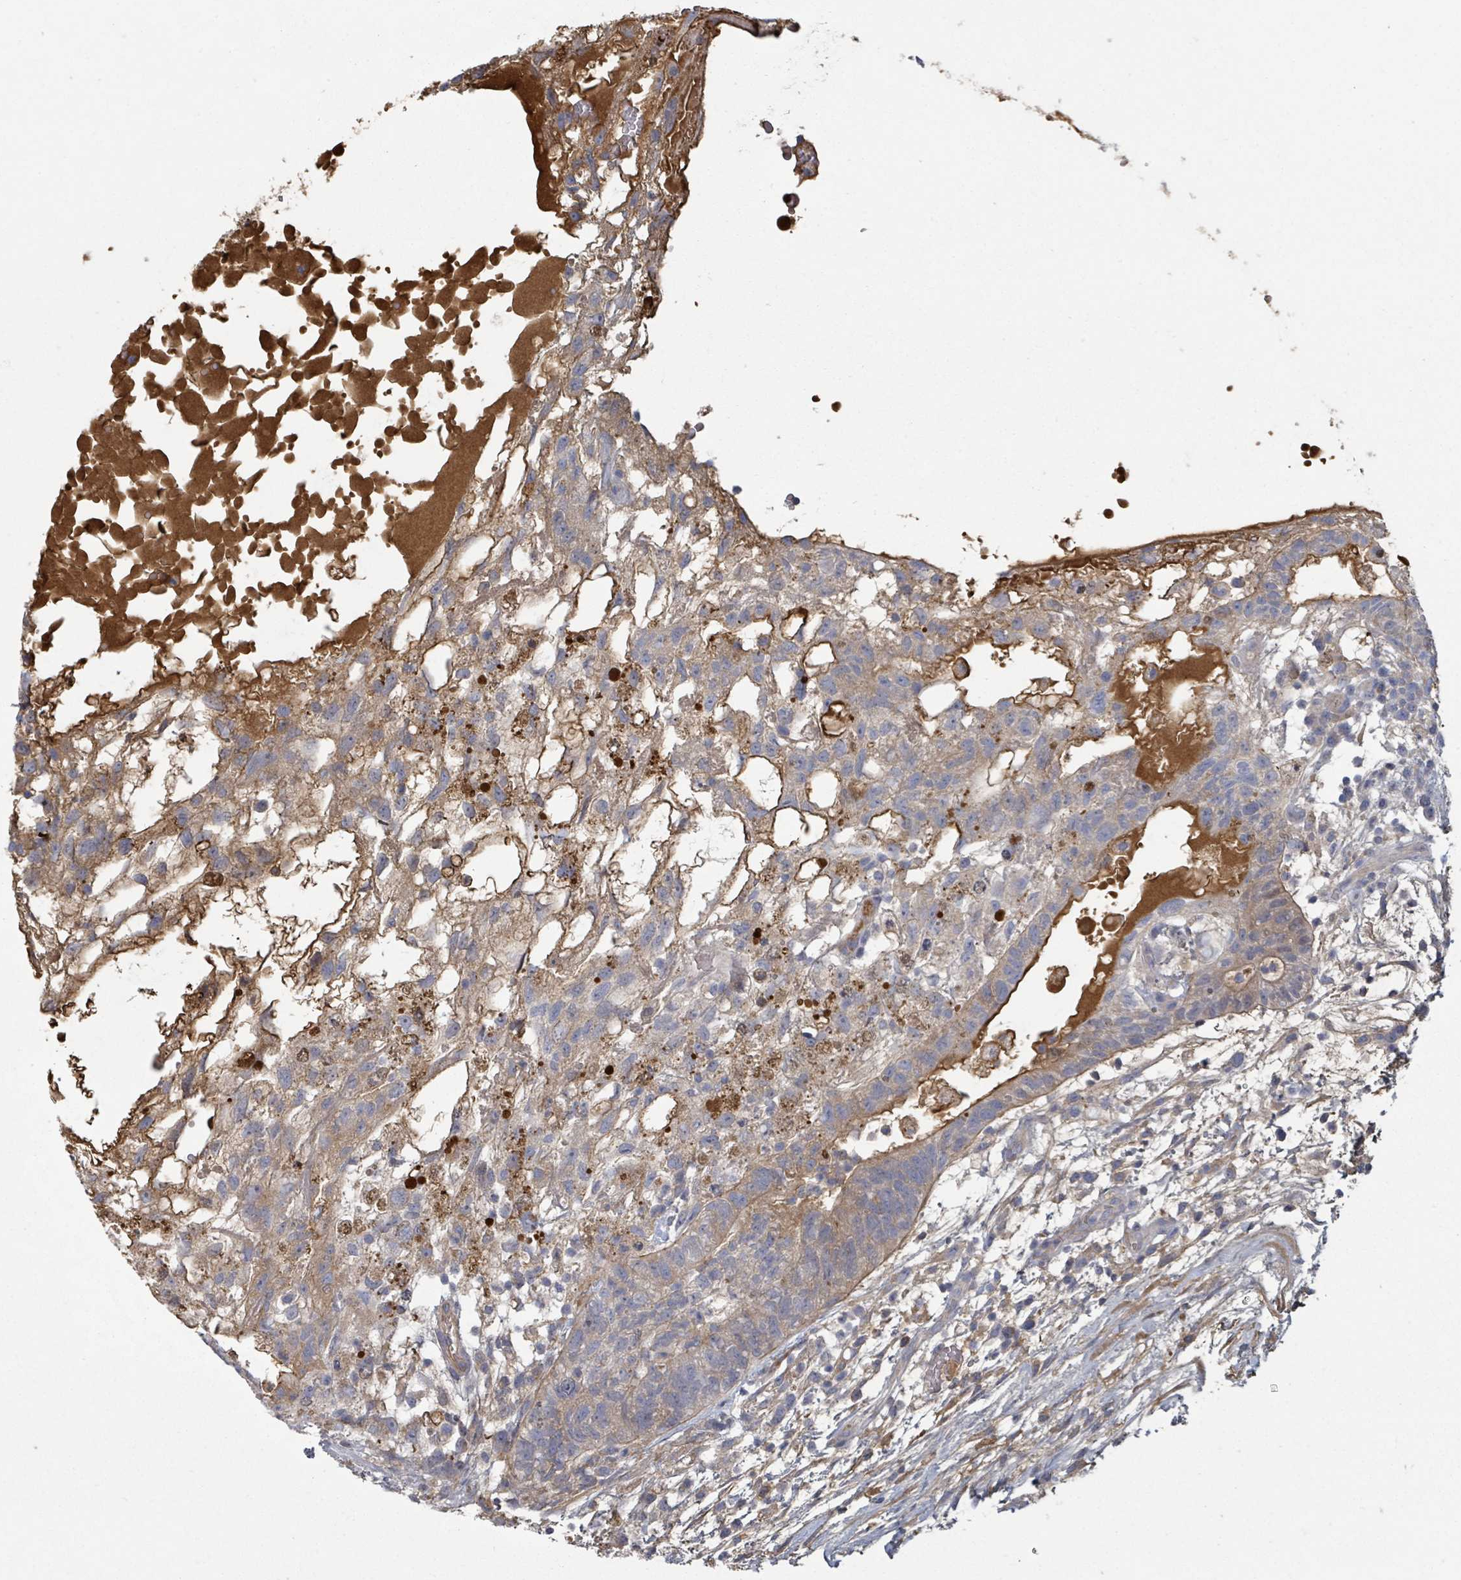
{"staining": {"intensity": "moderate", "quantity": "25%-75%", "location": "cytoplasmic/membranous"}, "tissue": "testis cancer", "cell_type": "Tumor cells", "image_type": "cancer", "snomed": [{"axis": "morphology", "description": "Normal tissue, NOS"}, {"axis": "morphology", "description": "Carcinoma, Embryonal, NOS"}, {"axis": "topography", "description": "Testis"}], "caption": "This is an image of immunohistochemistry staining of testis embryonal carcinoma, which shows moderate staining in the cytoplasmic/membranous of tumor cells.", "gene": "GABBR1", "patient": {"sex": "male", "age": 32}}